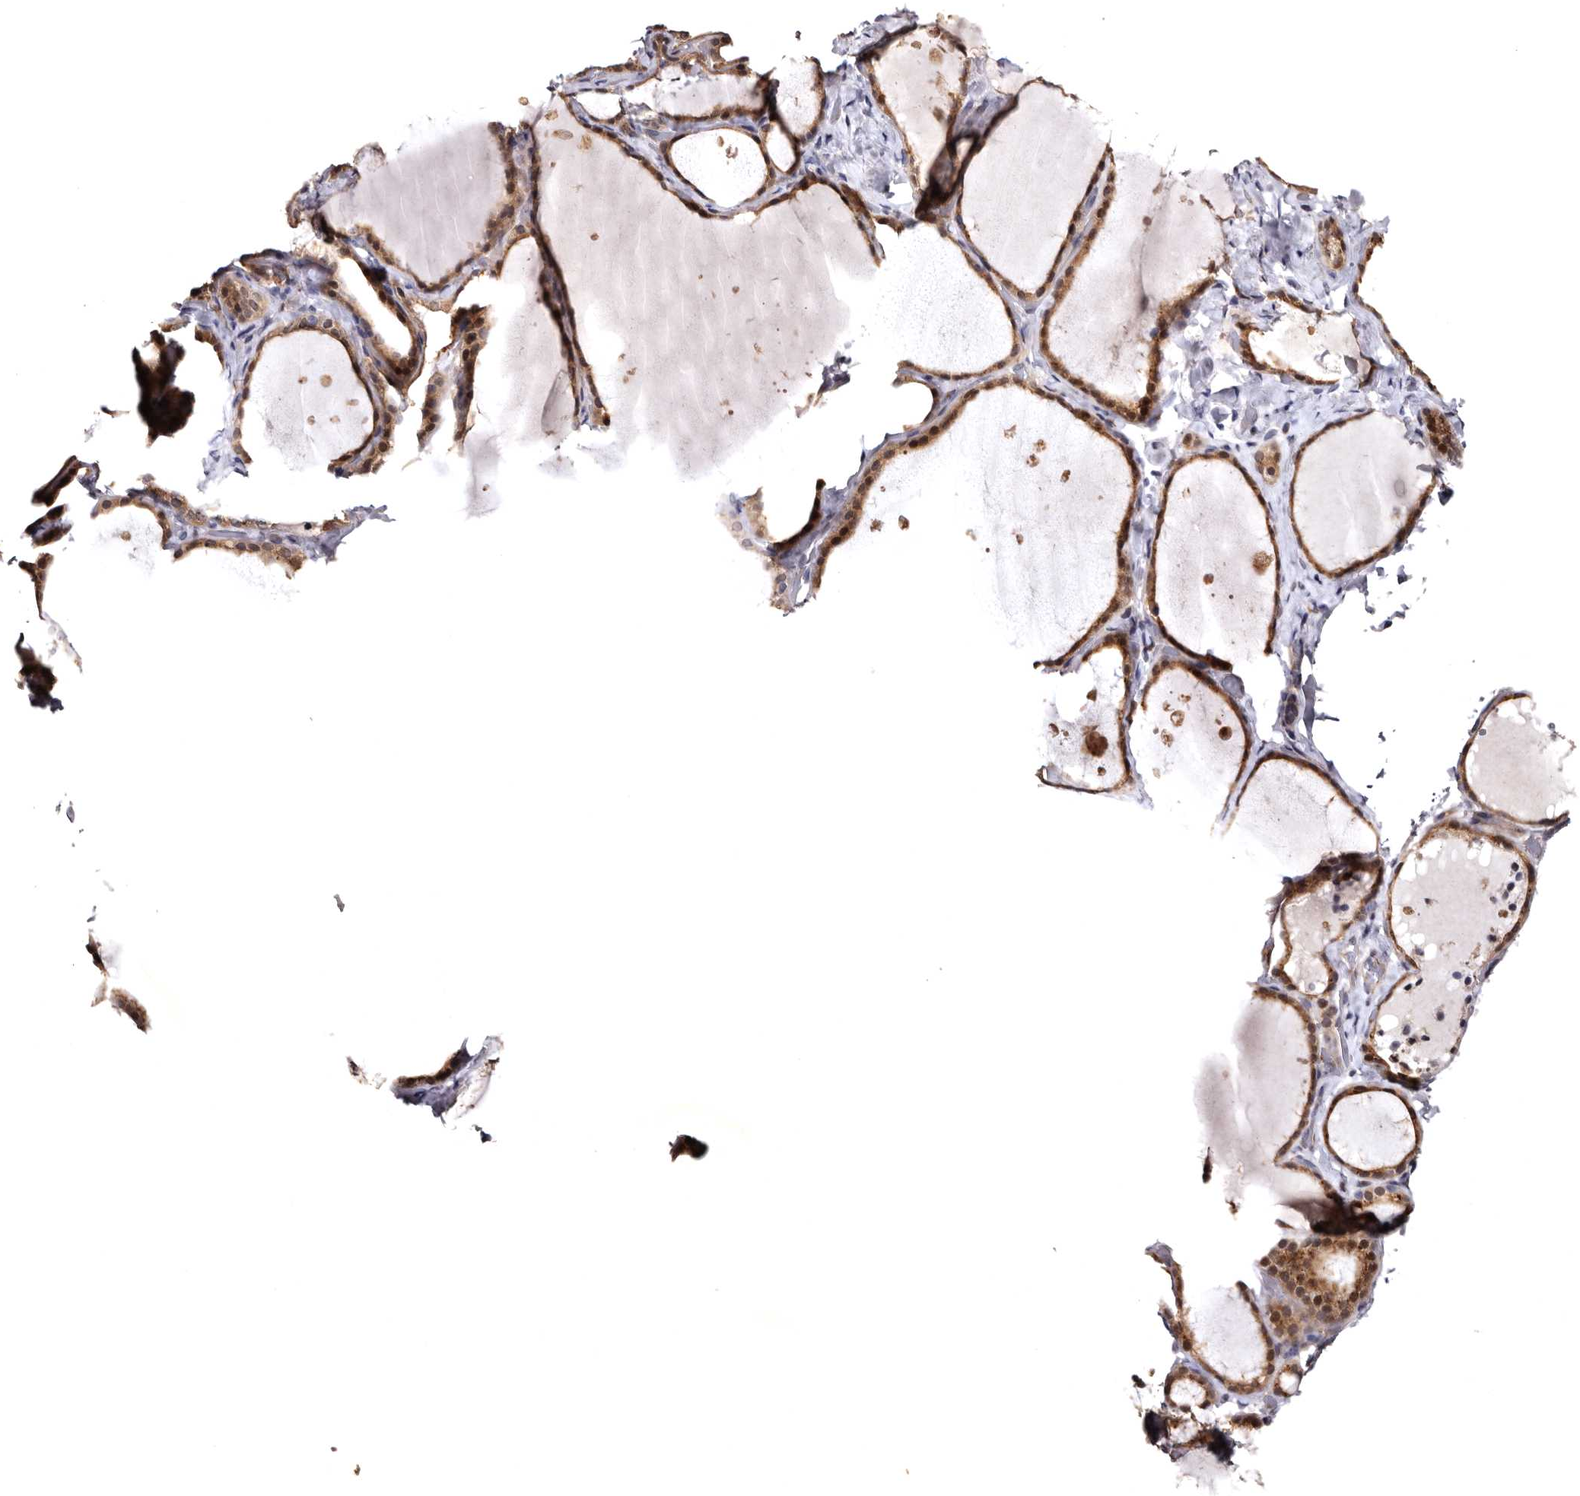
{"staining": {"intensity": "moderate", "quantity": ">75%", "location": "cytoplasmic/membranous"}, "tissue": "thyroid gland", "cell_type": "Glandular cells", "image_type": "normal", "snomed": [{"axis": "morphology", "description": "Normal tissue, NOS"}, {"axis": "topography", "description": "Thyroid gland"}], "caption": "A brown stain shows moderate cytoplasmic/membranous staining of a protein in glandular cells of benign human thyroid gland.", "gene": "FAM91A1", "patient": {"sex": "female", "age": 44}}